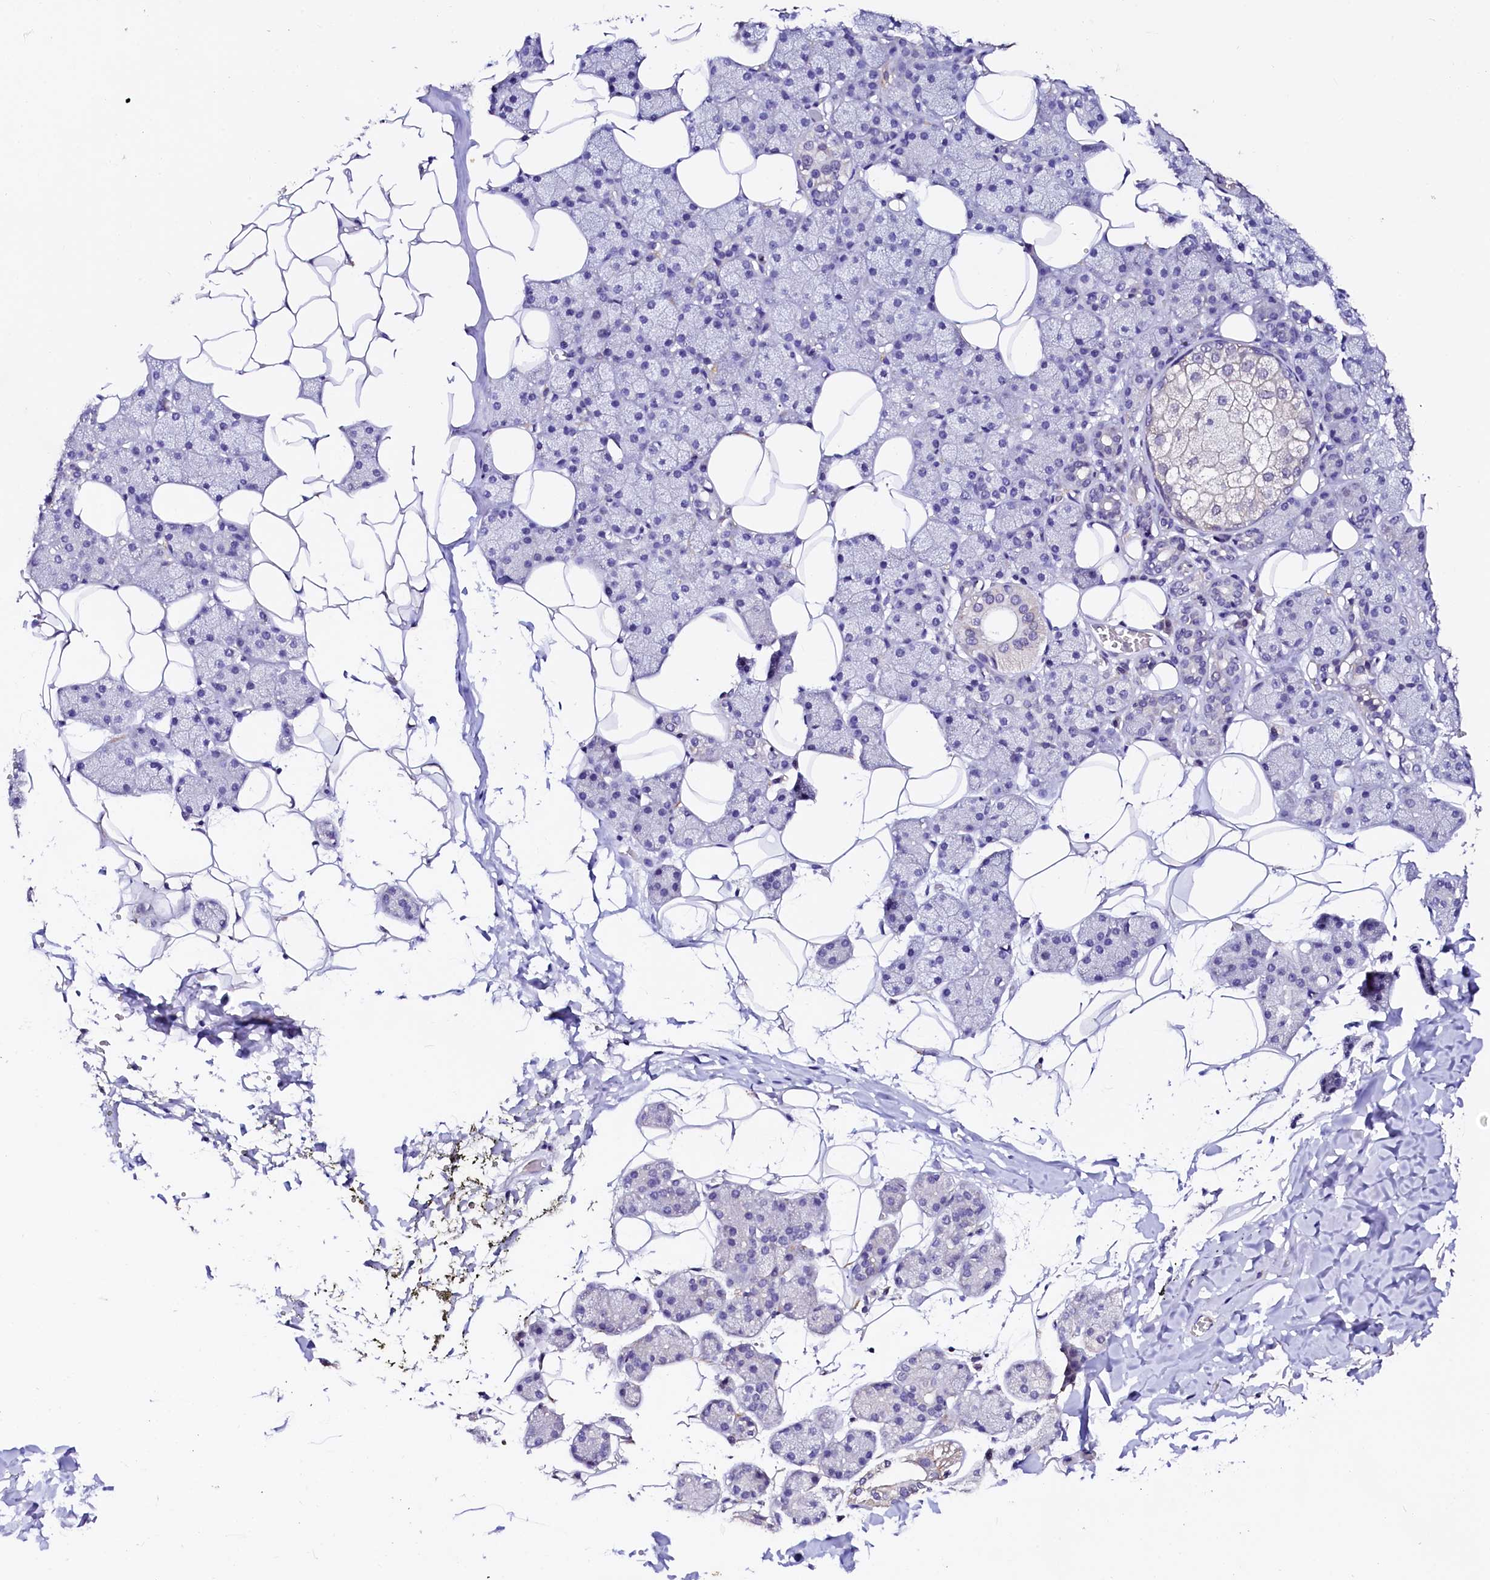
{"staining": {"intensity": "negative", "quantity": "none", "location": "none"}, "tissue": "salivary gland", "cell_type": "Glandular cells", "image_type": "normal", "snomed": [{"axis": "morphology", "description": "Normal tissue, NOS"}, {"axis": "topography", "description": "Salivary gland"}], "caption": "DAB immunohistochemical staining of normal human salivary gland demonstrates no significant positivity in glandular cells.", "gene": "NALF1", "patient": {"sex": "female", "age": 33}}